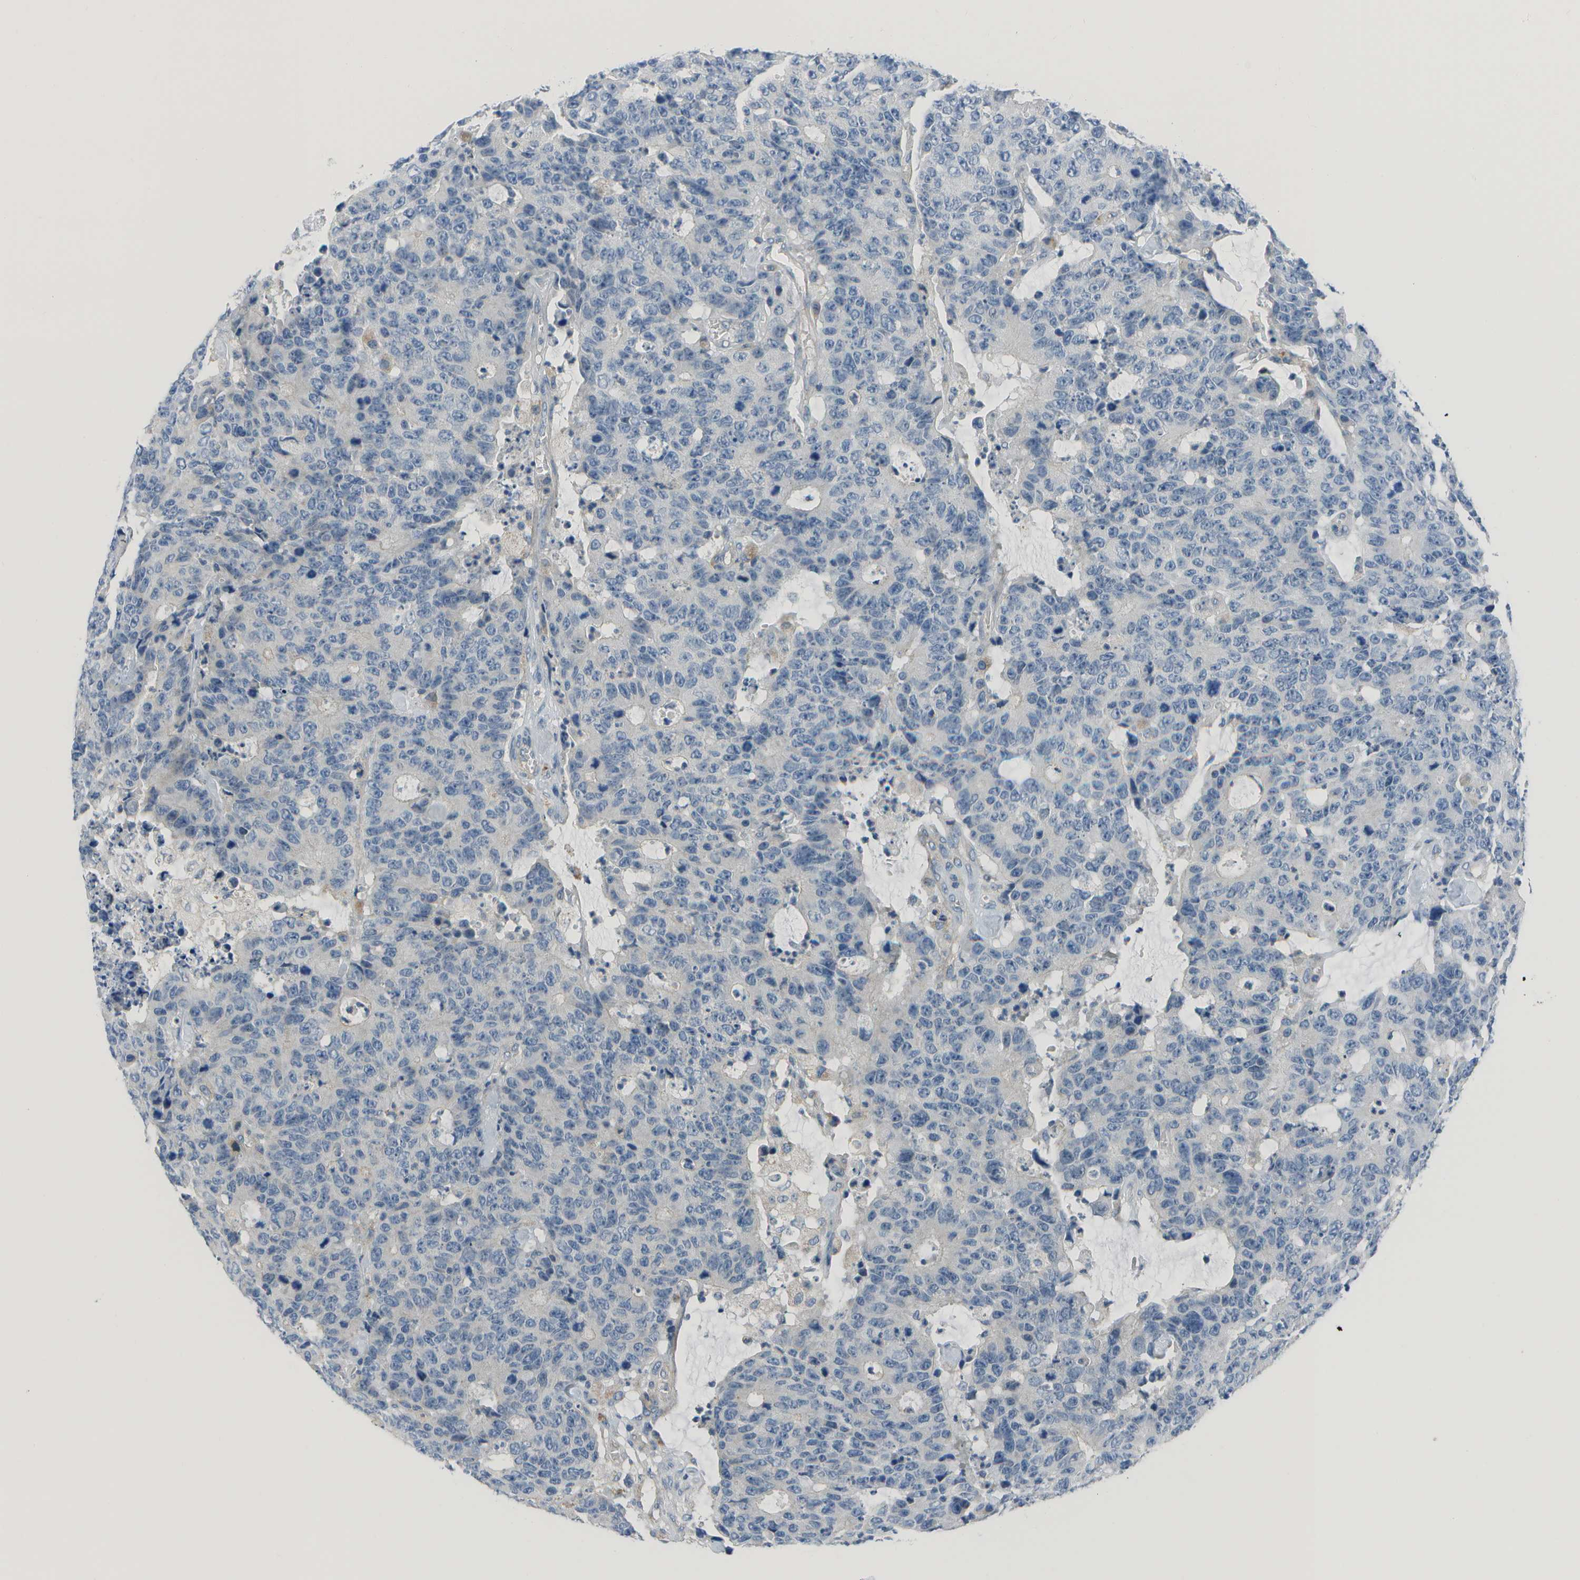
{"staining": {"intensity": "negative", "quantity": "none", "location": "none"}, "tissue": "colorectal cancer", "cell_type": "Tumor cells", "image_type": "cancer", "snomed": [{"axis": "morphology", "description": "Adenocarcinoma, NOS"}, {"axis": "topography", "description": "Colon"}], "caption": "The image exhibits no staining of tumor cells in colorectal adenocarcinoma.", "gene": "DCT", "patient": {"sex": "female", "age": 86}}